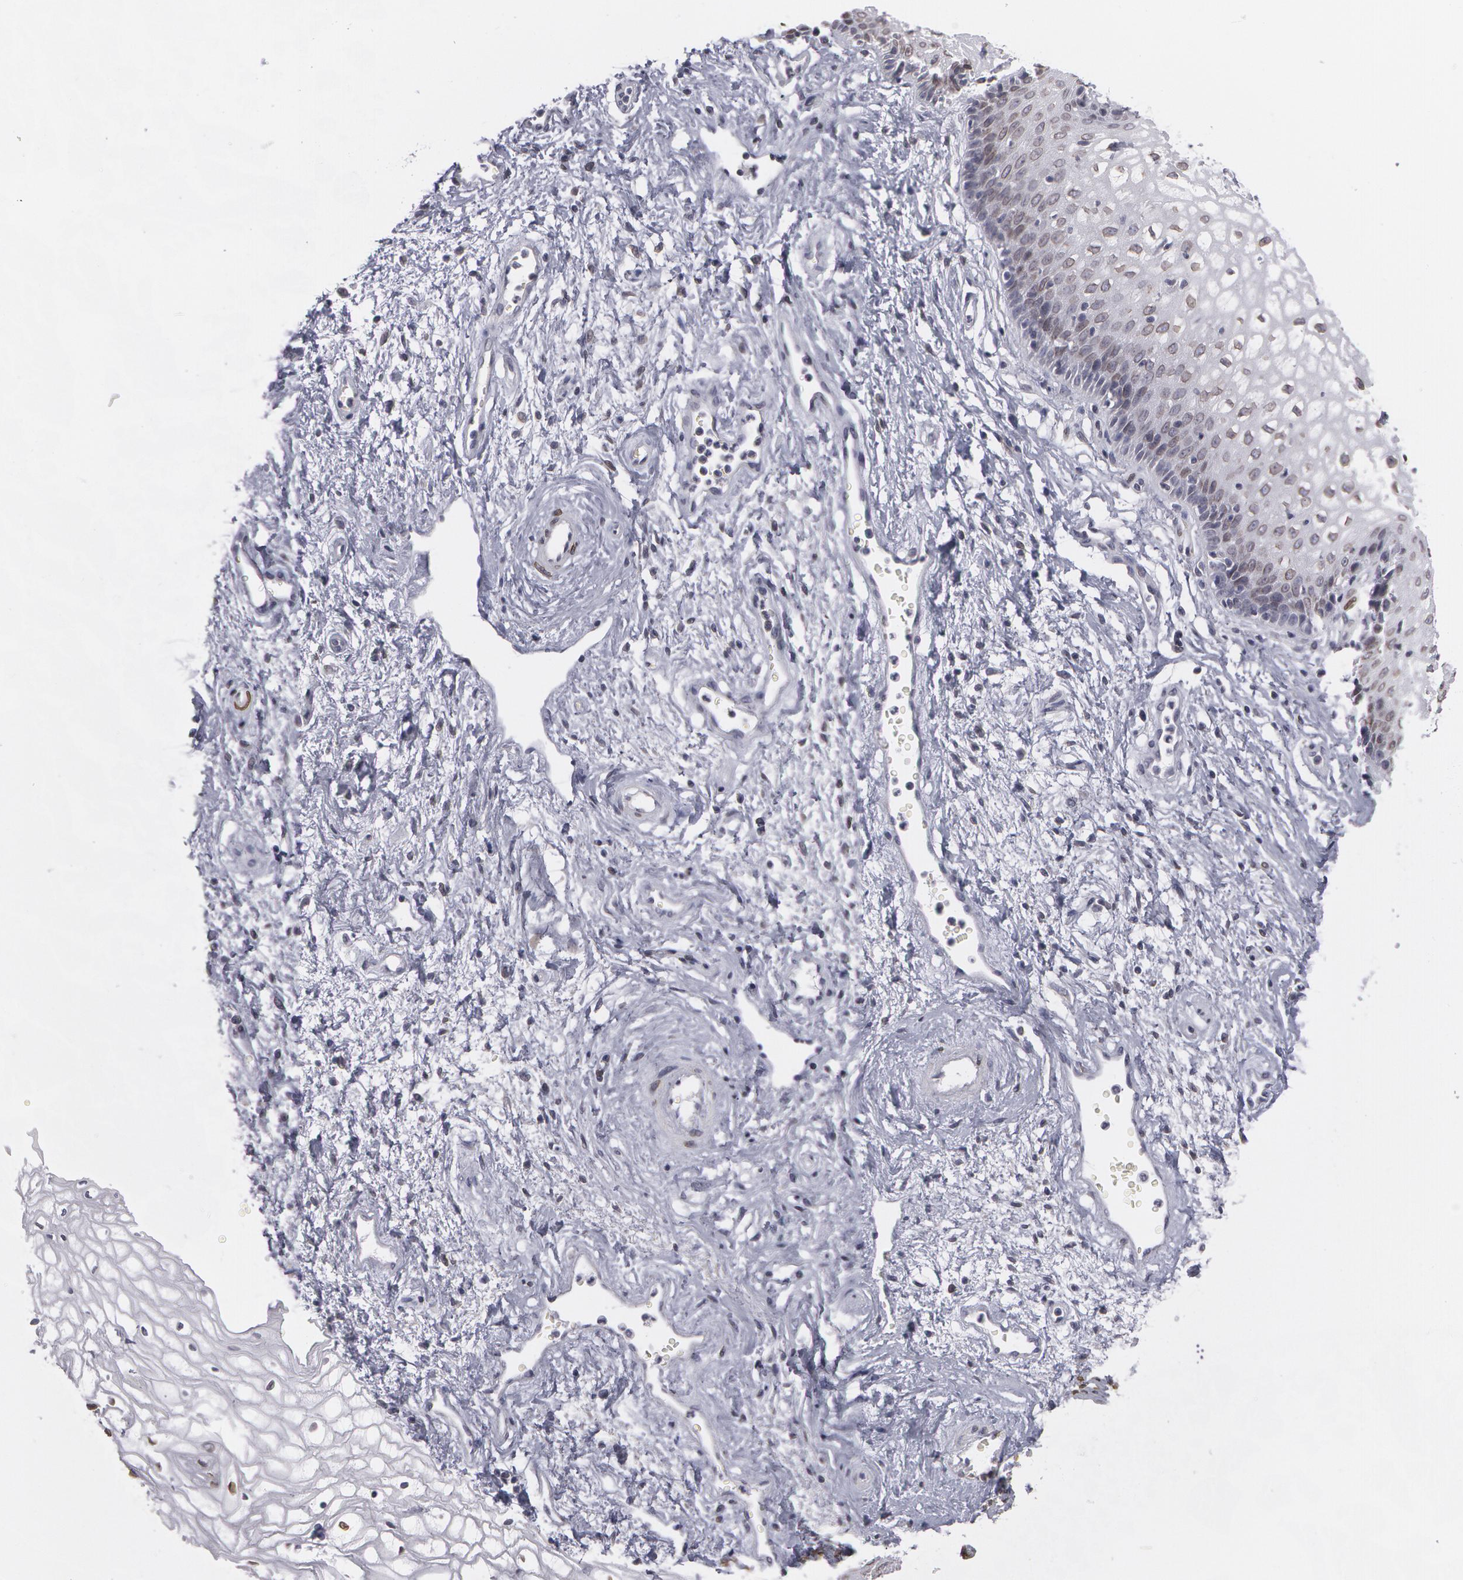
{"staining": {"intensity": "moderate", "quantity": "25%-75%", "location": "cytoplasmic/membranous,nuclear"}, "tissue": "vagina", "cell_type": "Squamous epithelial cells", "image_type": "normal", "snomed": [{"axis": "morphology", "description": "Normal tissue, NOS"}, {"axis": "topography", "description": "Vagina"}], "caption": "Protein expression analysis of normal vagina displays moderate cytoplasmic/membranous,nuclear staining in about 25%-75% of squamous epithelial cells. The protein is stained brown, and the nuclei are stained in blue (DAB IHC with brightfield microscopy, high magnification).", "gene": "EMD", "patient": {"sex": "female", "age": 34}}